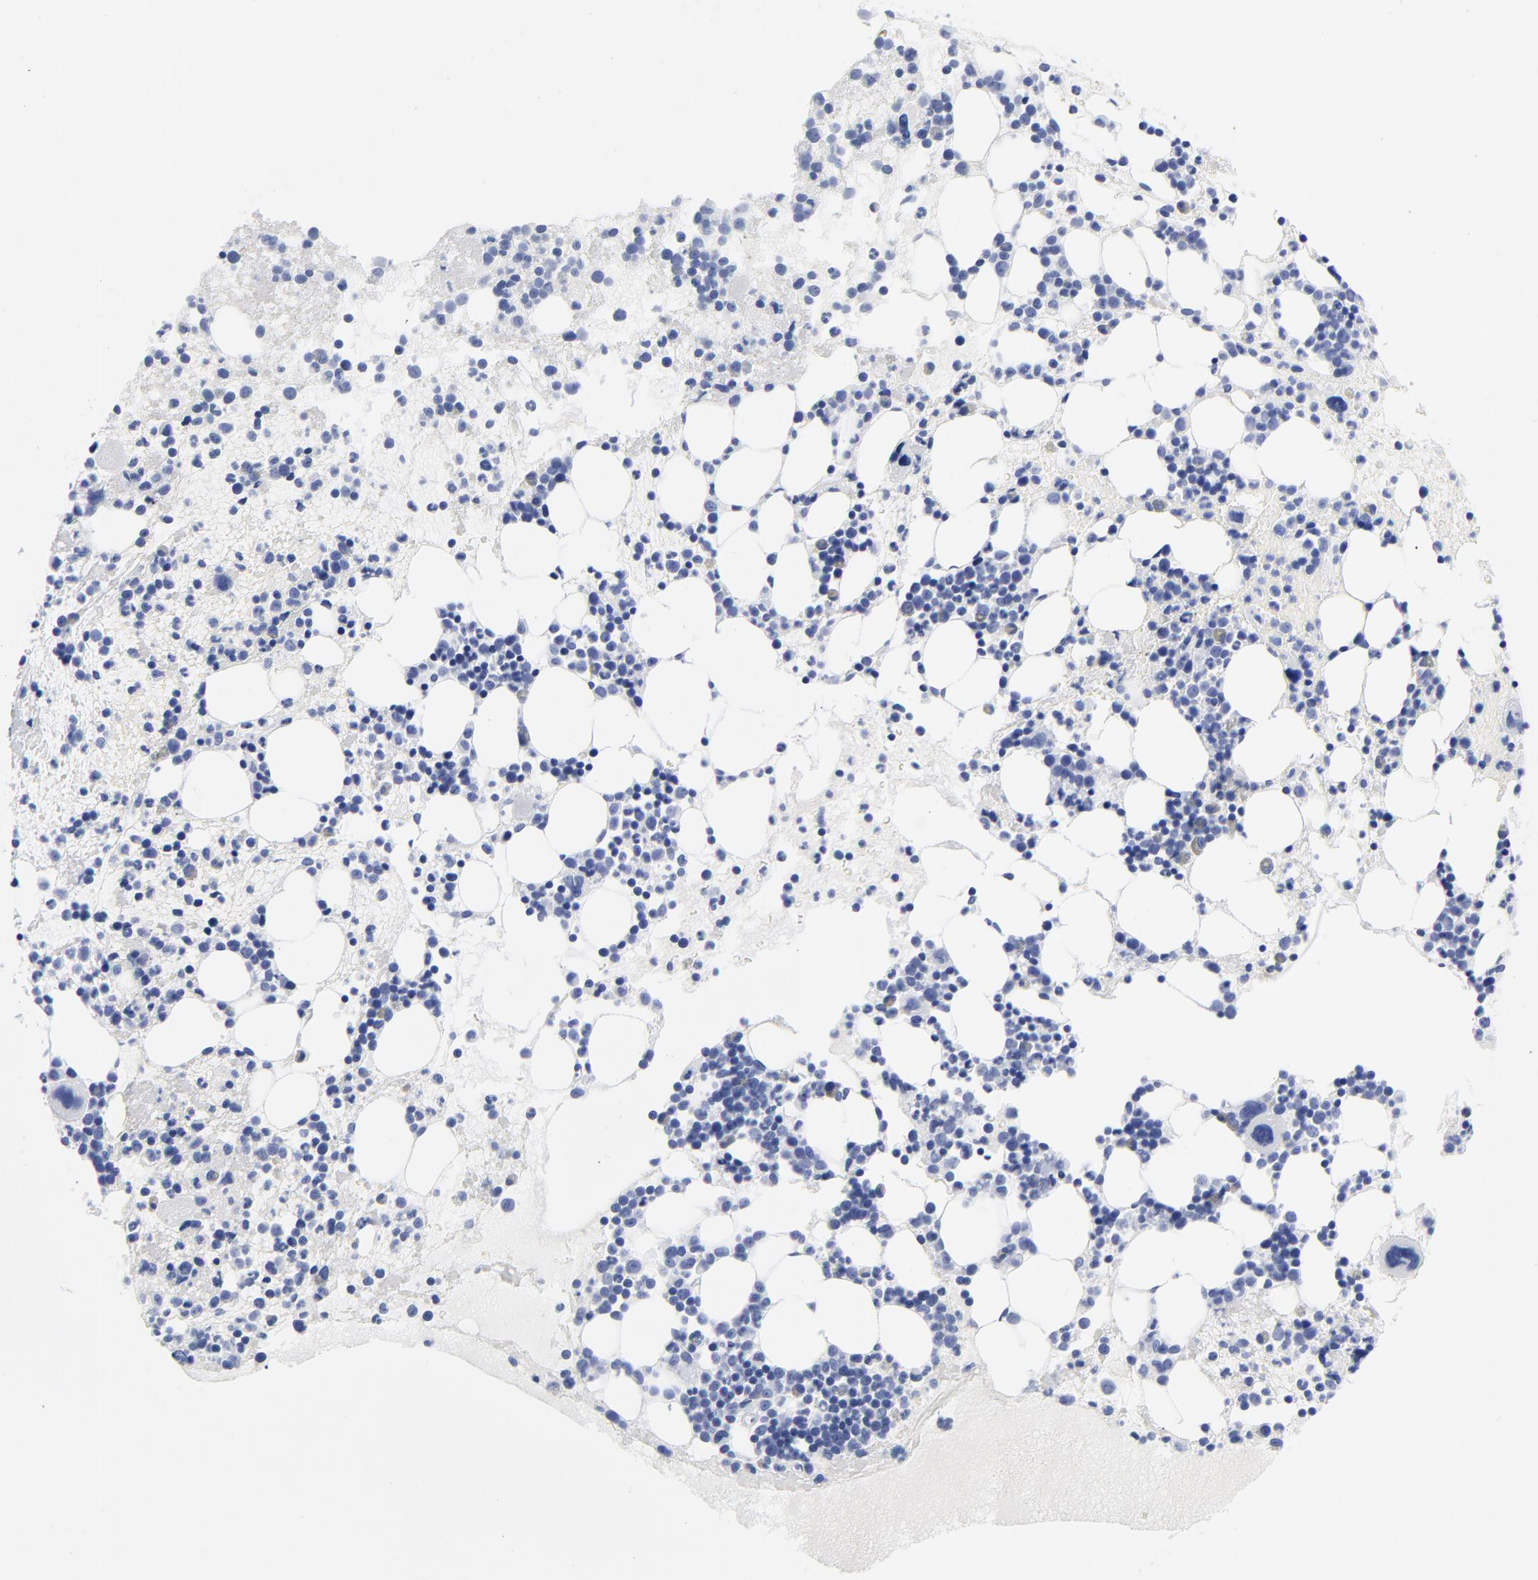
{"staining": {"intensity": "negative", "quantity": "none", "location": "none"}, "tissue": "bone marrow", "cell_type": "Hematopoietic cells", "image_type": "normal", "snomed": [{"axis": "morphology", "description": "Normal tissue, NOS"}, {"axis": "topography", "description": "Bone marrow"}], "caption": "High magnification brightfield microscopy of normal bone marrow stained with DAB (3,3'-diaminobenzidine) (brown) and counterstained with hematoxylin (blue): hematopoietic cells show no significant expression. The staining was performed using DAB (3,3'-diaminobenzidine) to visualize the protein expression in brown, while the nuclei were stained in blue with hematoxylin (Magnification: 20x).", "gene": "ACY1", "patient": {"sex": "male", "age": 15}}